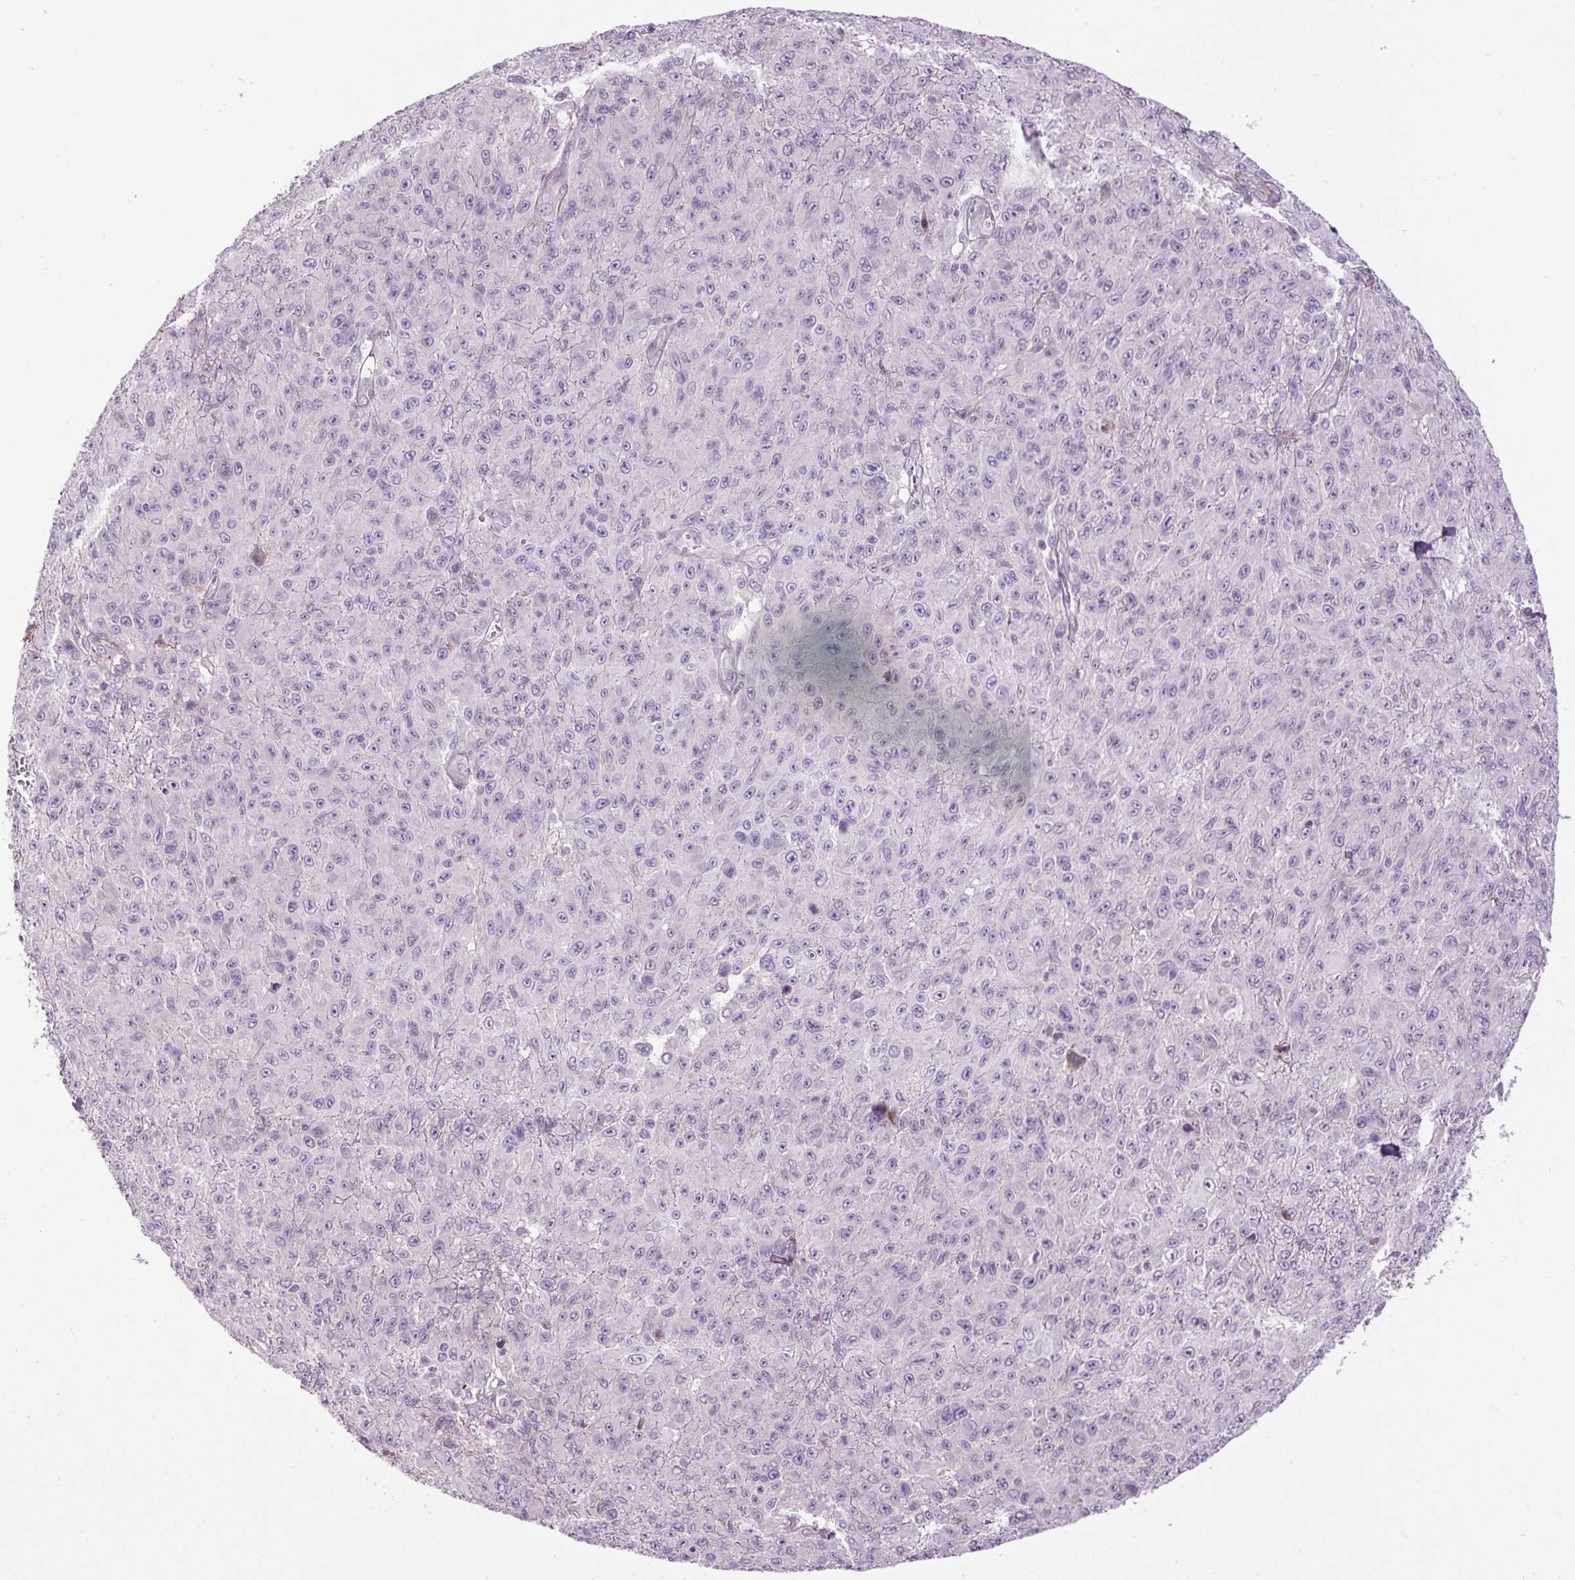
{"staining": {"intensity": "negative", "quantity": "none", "location": "none"}, "tissue": "melanoma", "cell_type": "Tumor cells", "image_type": "cancer", "snomed": [{"axis": "morphology", "description": "Malignant melanoma, NOS"}, {"axis": "topography", "description": "Skin"}], "caption": "This histopathology image is of melanoma stained with immunohistochemistry (IHC) to label a protein in brown with the nuclei are counter-stained blue. There is no expression in tumor cells.", "gene": "ZNF197", "patient": {"sex": "male", "age": 46}}